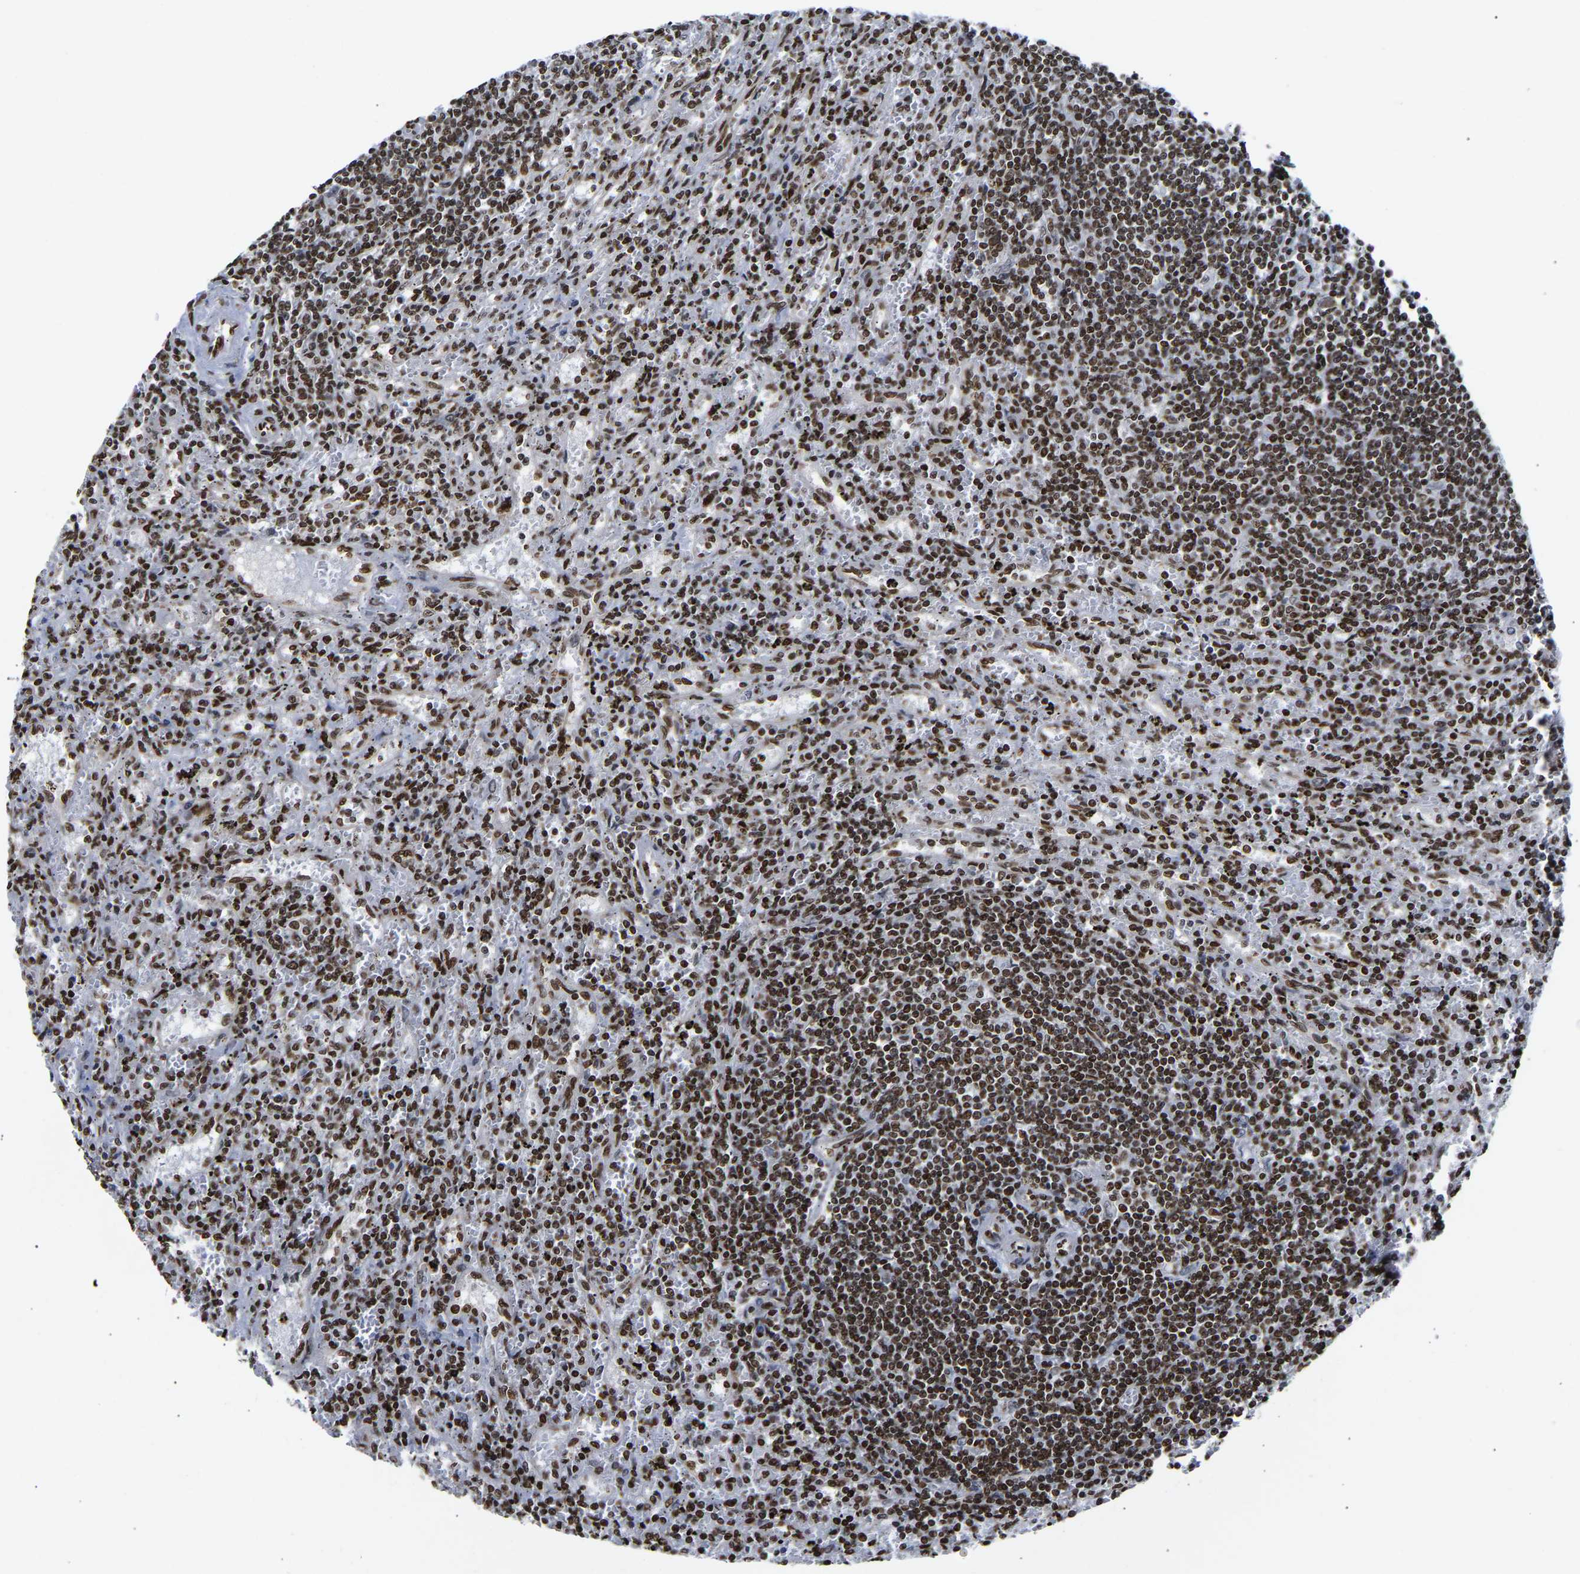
{"staining": {"intensity": "strong", "quantity": ">75%", "location": "nuclear"}, "tissue": "lymphoma", "cell_type": "Tumor cells", "image_type": "cancer", "snomed": [{"axis": "morphology", "description": "Malignant lymphoma, non-Hodgkin's type, Low grade"}, {"axis": "topography", "description": "Spleen"}], "caption": "High-magnification brightfield microscopy of lymphoma stained with DAB (3,3'-diaminobenzidine) (brown) and counterstained with hematoxylin (blue). tumor cells exhibit strong nuclear positivity is present in approximately>75% of cells.", "gene": "PSIP1", "patient": {"sex": "male", "age": 76}}